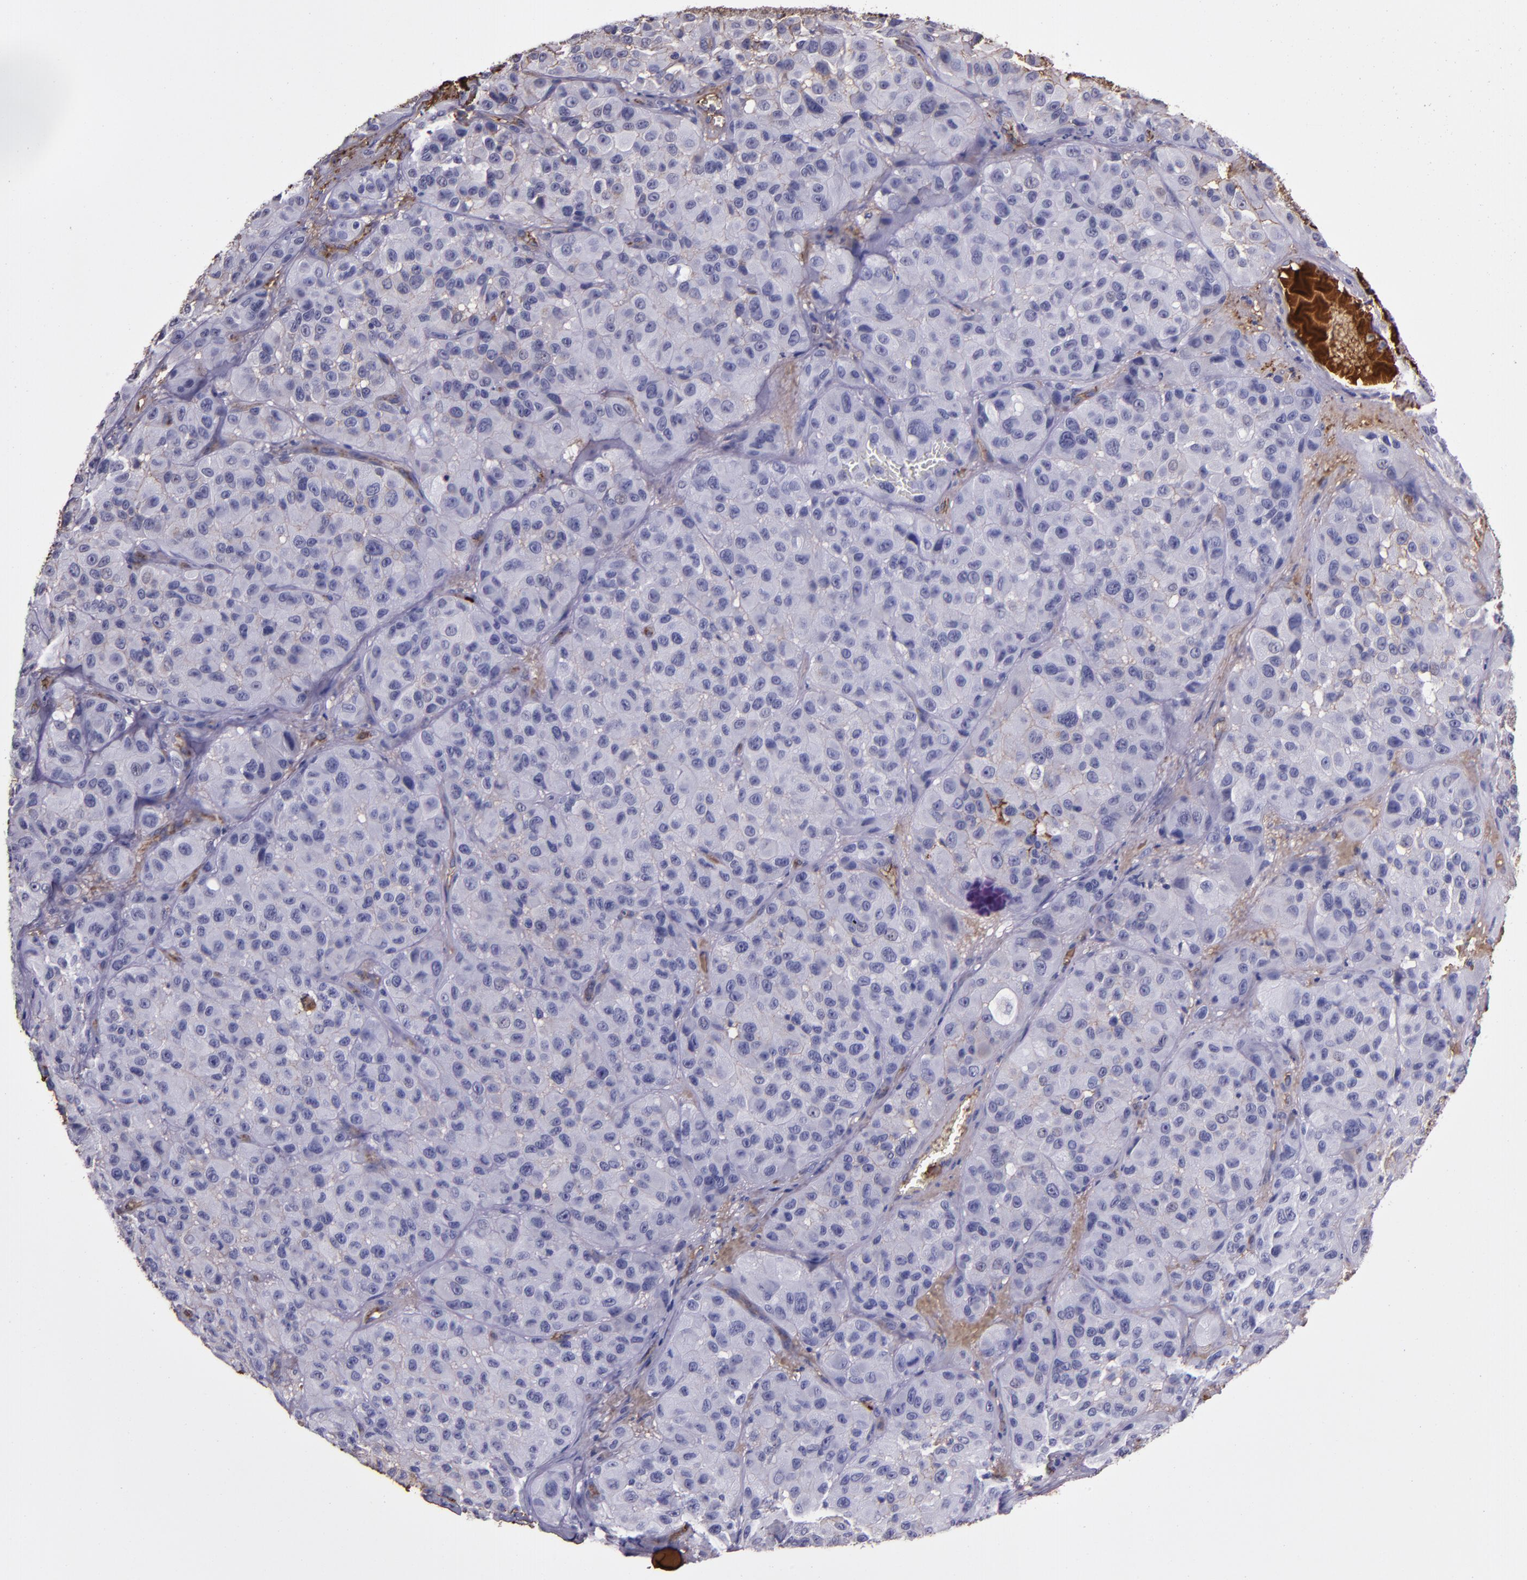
{"staining": {"intensity": "negative", "quantity": "none", "location": "none"}, "tissue": "melanoma", "cell_type": "Tumor cells", "image_type": "cancer", "snomed": [{"axis": "morphology", "description": "Malignant melanoma, NOS"}, {"axis": "topography", "description": "Skin"}], "caption": "Protein analysis of malignant melanoma shows no significant expression in tumor cells.", "gene": "A2M", "patient": {"sex": "female", "age": 21}}